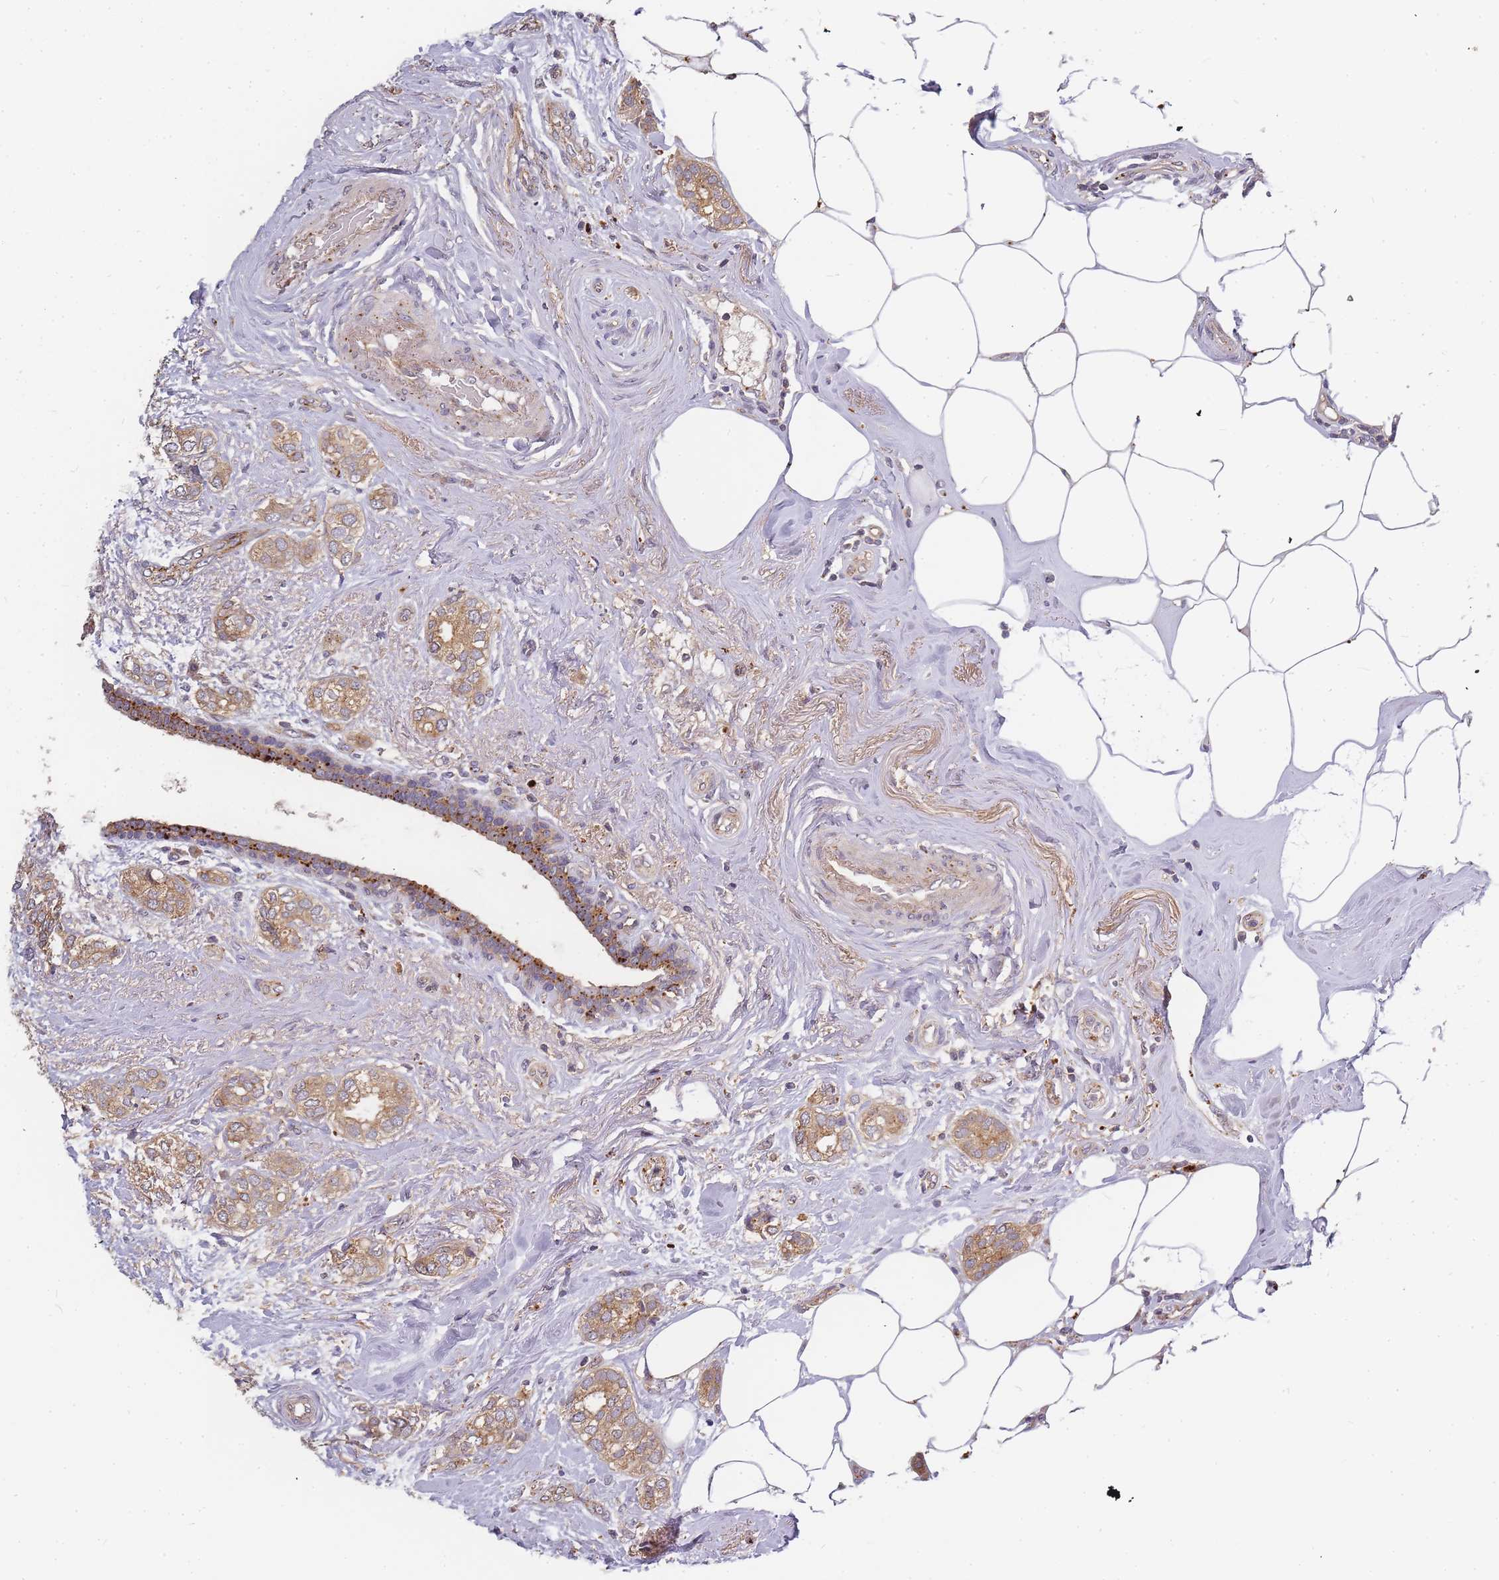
{"staining": {"intensity": "moderate", "quantity": ">75%", "location": "cytoplasmic/membranous"}, "tissue": "breast cancer", "cell_type": "Tumor cells", "image_type": "cancer", "snomed": [{"axis": "morphology", "description": "Duct carcinoma"}, {"axis": "topography", "description": "Breast"}], "caption": "Immunohistochemical staining of breast cancer shows moderate cytoplasmic/membranous protein expression in approximately >75% of tumor cells.", "gene": "ATG5", "patient": {"sex": "female", "age": 73}}